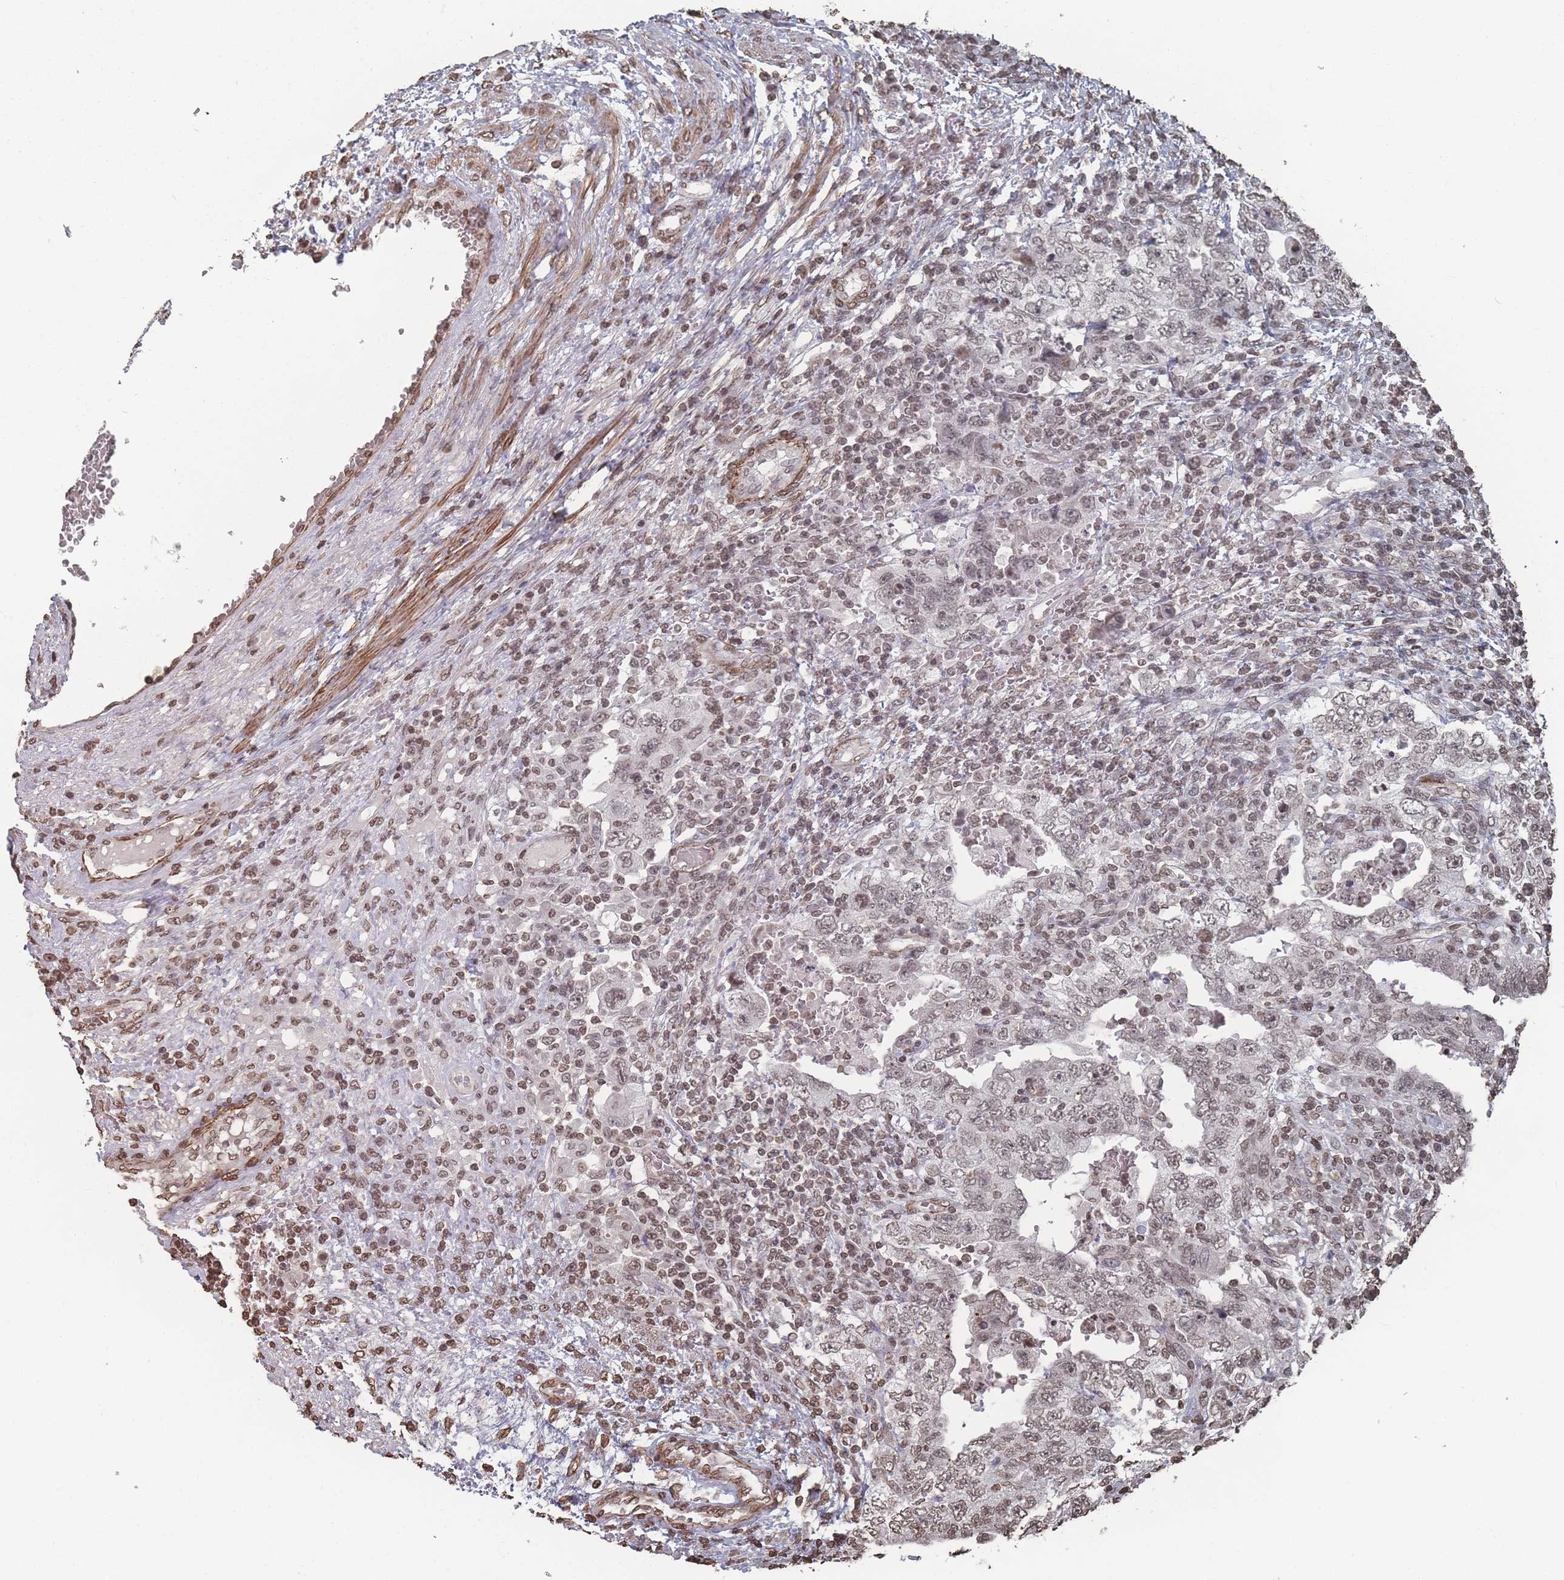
{"staining": {"intensity": "weak", "quantity": "25%-75%", "location": "nuclear"}, "tissue": "testis cancer", "cell_type": "Tumor cells", "image_type": "cancer", "snomed": [{"axis": "morphology", "description": "Carcinoma, Embryonal, NOS"}, {"axis": "topography", "description": "Testis"}], "caption": "The micrograph demonstrates immunohistochemical staining of testis embryonal carcinoma. There is weak nuclear expression is appreciated in about 25%-75% of tumor cells. Immunohistochemistry (ihc) stains the protein of interest in brown and the nuclei are stained blue.", "gene": "PLEKHG5", "patient": {"sex": "male", "age": 26}}